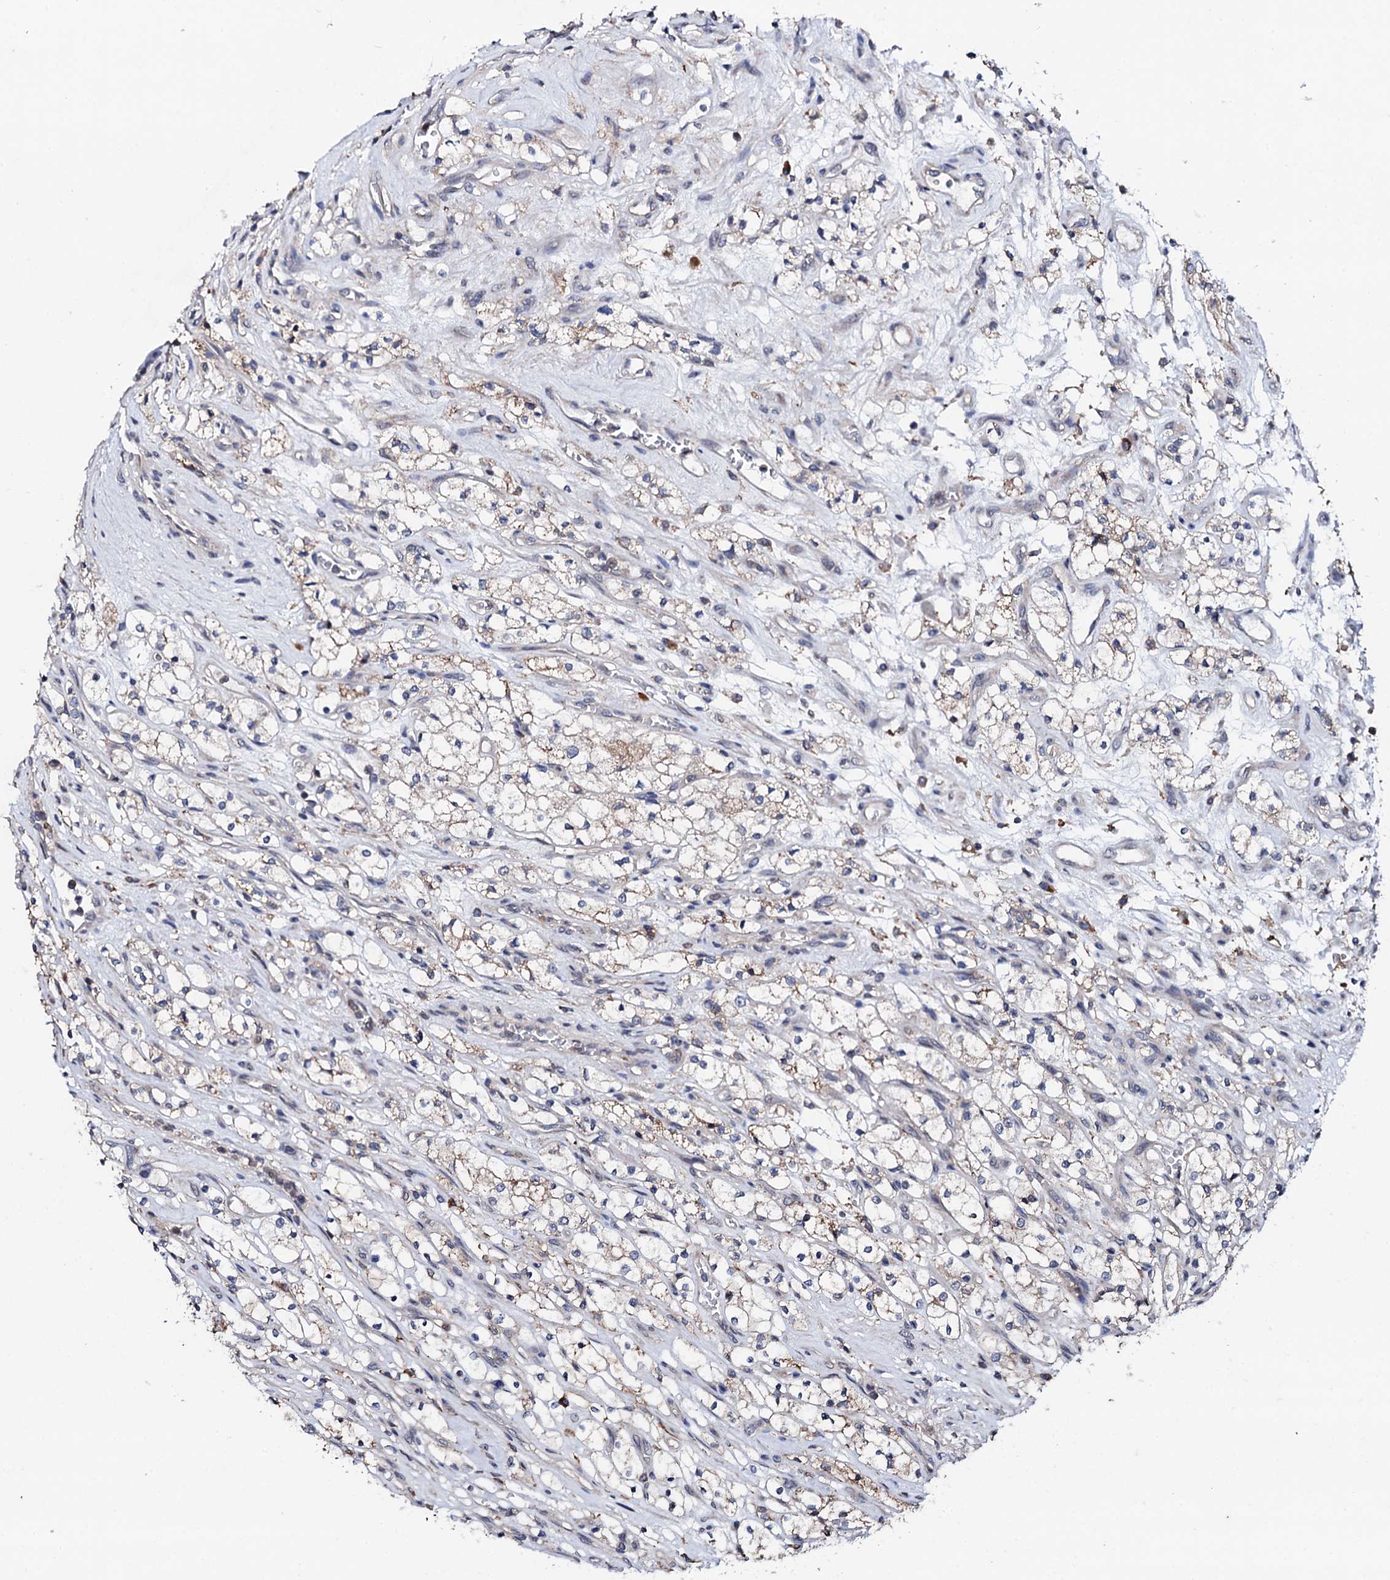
{"staining": {"intensity": "weak", "quantity": "<25%", "location": "cytoplasmic/membranous"}, "tissue": "renal cancer", "cell_type": "Tumor cells", "image_type": "cancer", "snomed": [{"axis": "morphology", "description": "Adenocarcinoma, NOS"}, {"axis": "topography", "description": "Kidney"}], "caption": "High magnification brightfield microscopy of renal cancer stained with DAB (brown) and counterstained with hematoxylin (blue): tumor cells show no significant staining. The staining is performed using DAB brown chromogen with nuclei counter-stained in using hematoxylin.", "gene": "EDC3", "patient": {"sex": "female", "age": 69}}